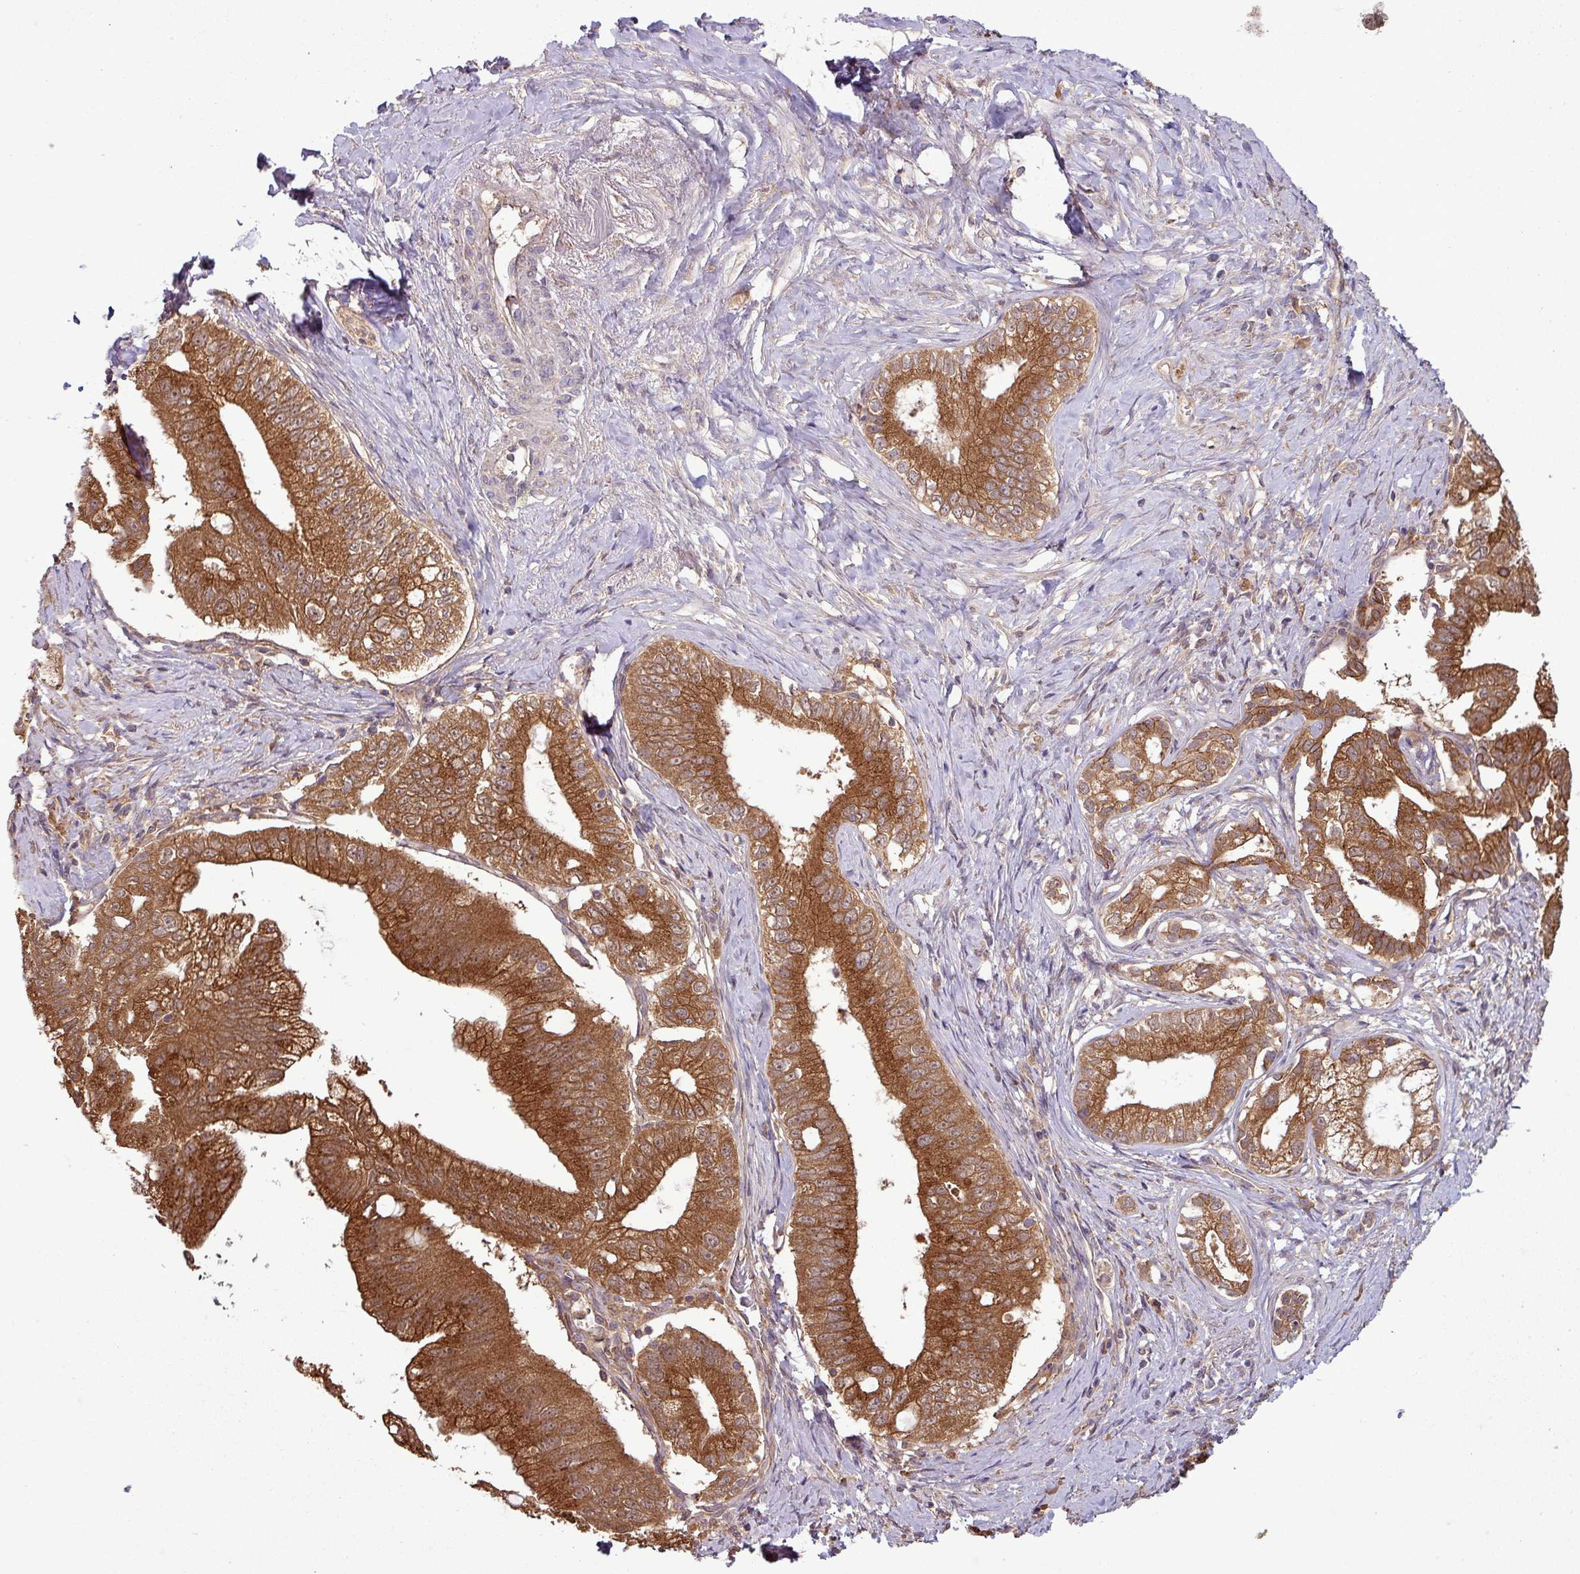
{"staining": {"intensity": "strong", "quantity": ">75%", "location": "cytoplasmic/membranous"}, "tissue": "pancreatic cancer", "cell_type": "Tumor cells", "image_type": "cancer", "snomed": [{"axis": "morphology", "description": "Adenocarcinoma, NOS"}, {"axis": "topography", "description": "Pancreas"}], "caption": "Pancreatic cancer stained for a protein demonstrates strong cytoplasmic/membranous positivity in tumor cells.", "gene": "NT5C3A", "patient": {"sex": "male", "age": 70}}